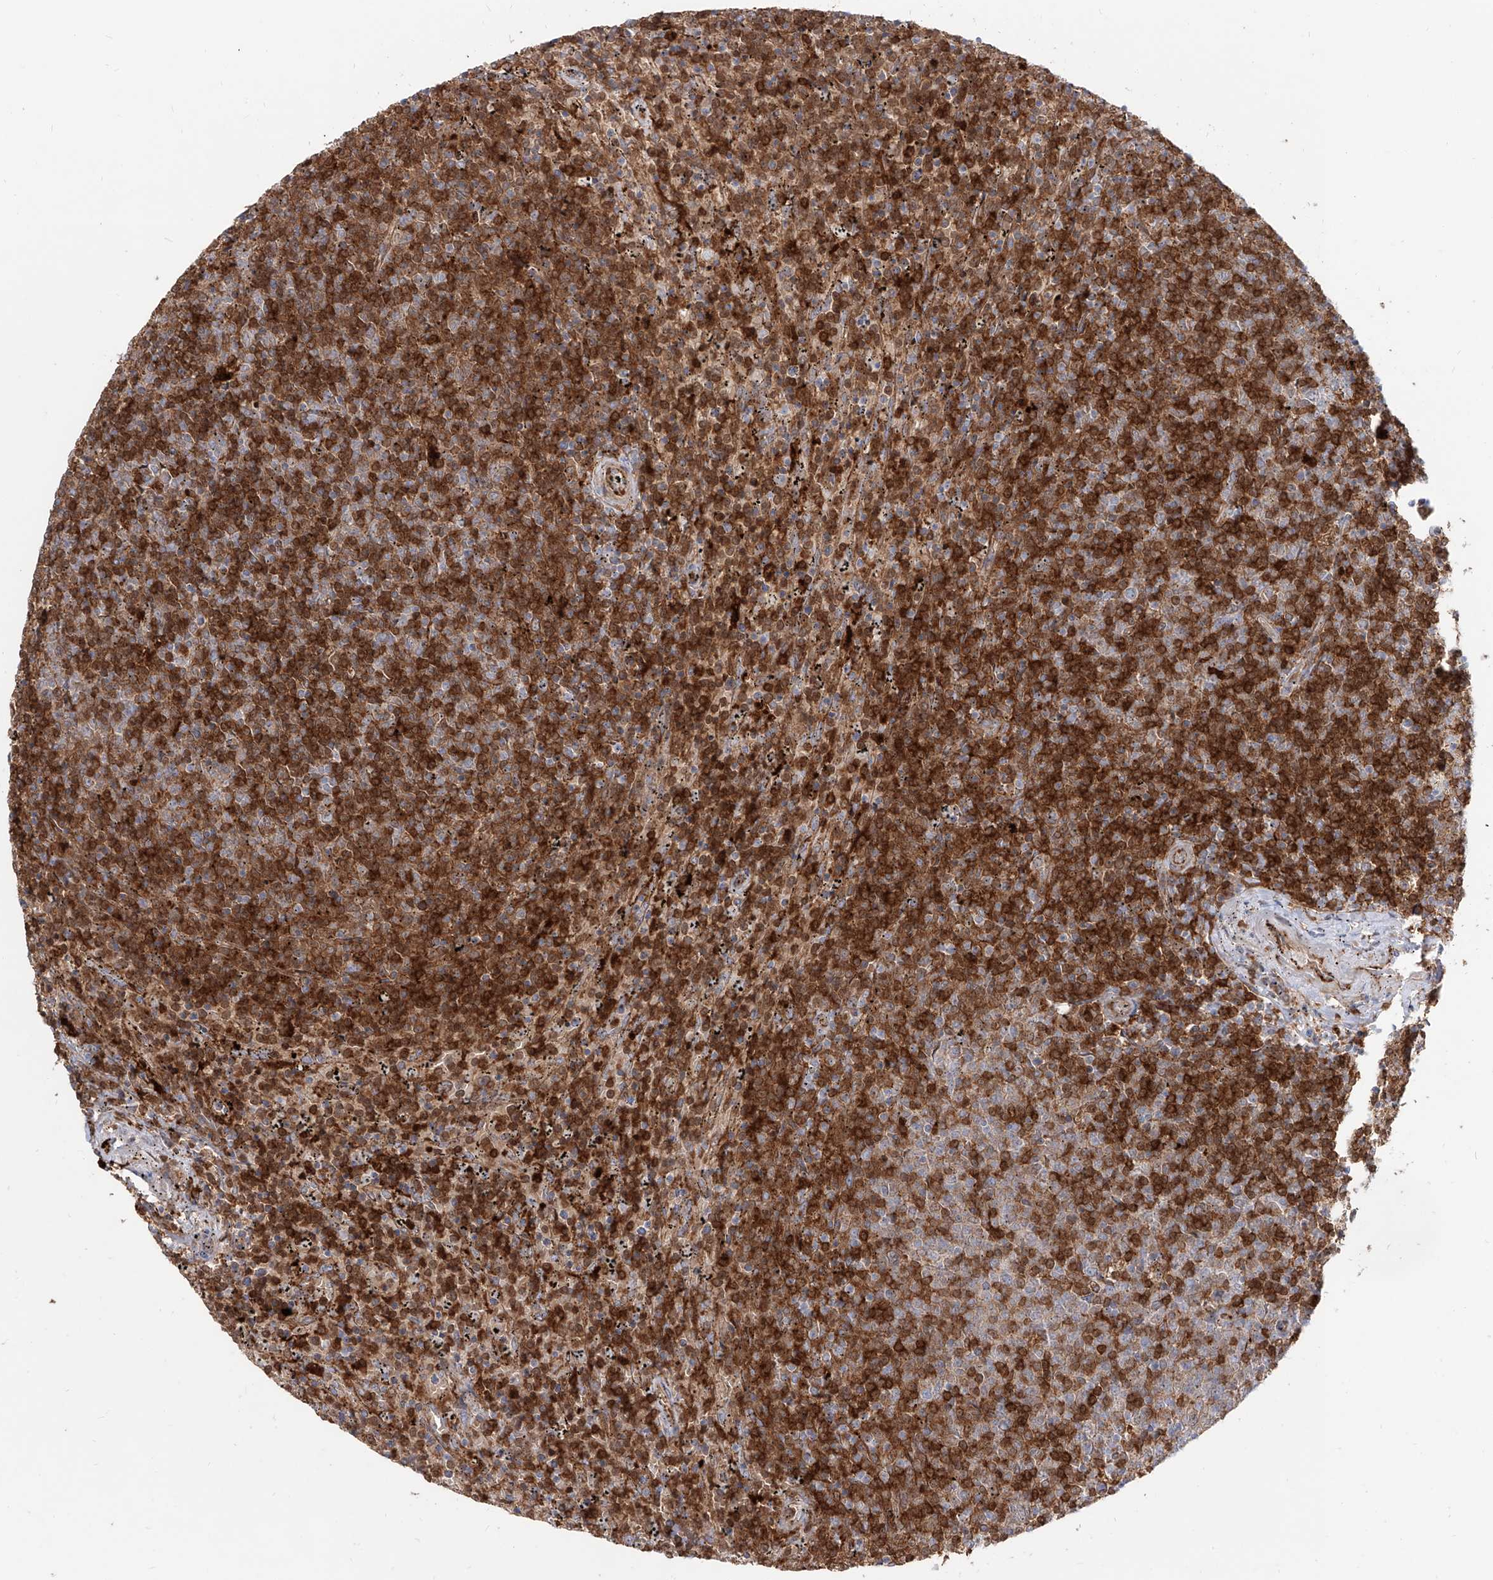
{"staining": {"intensity": "strong", "quantity": ">75%", "location": "cytoplasmic/membranous"}, "tissue": "lymphoma", "cell_type": "Tumor cells", "image_type": "cancer", "snomed": [{"axis": "morphology", "description": "Malignant lymphoma, non-Hodgkin's type, Low grade"}, {"axis": "topography", "description": "Spleen"}], "caption": "Low-grade malignant lymphoma, non-Hodgkin's type tissue shows strong cytoplasmic/membranous expression in about >75% of tumor cells, visualized by immunohistochemistry.", "gene": "KYNU", "patient": {"sex": "female", "age": 50}}